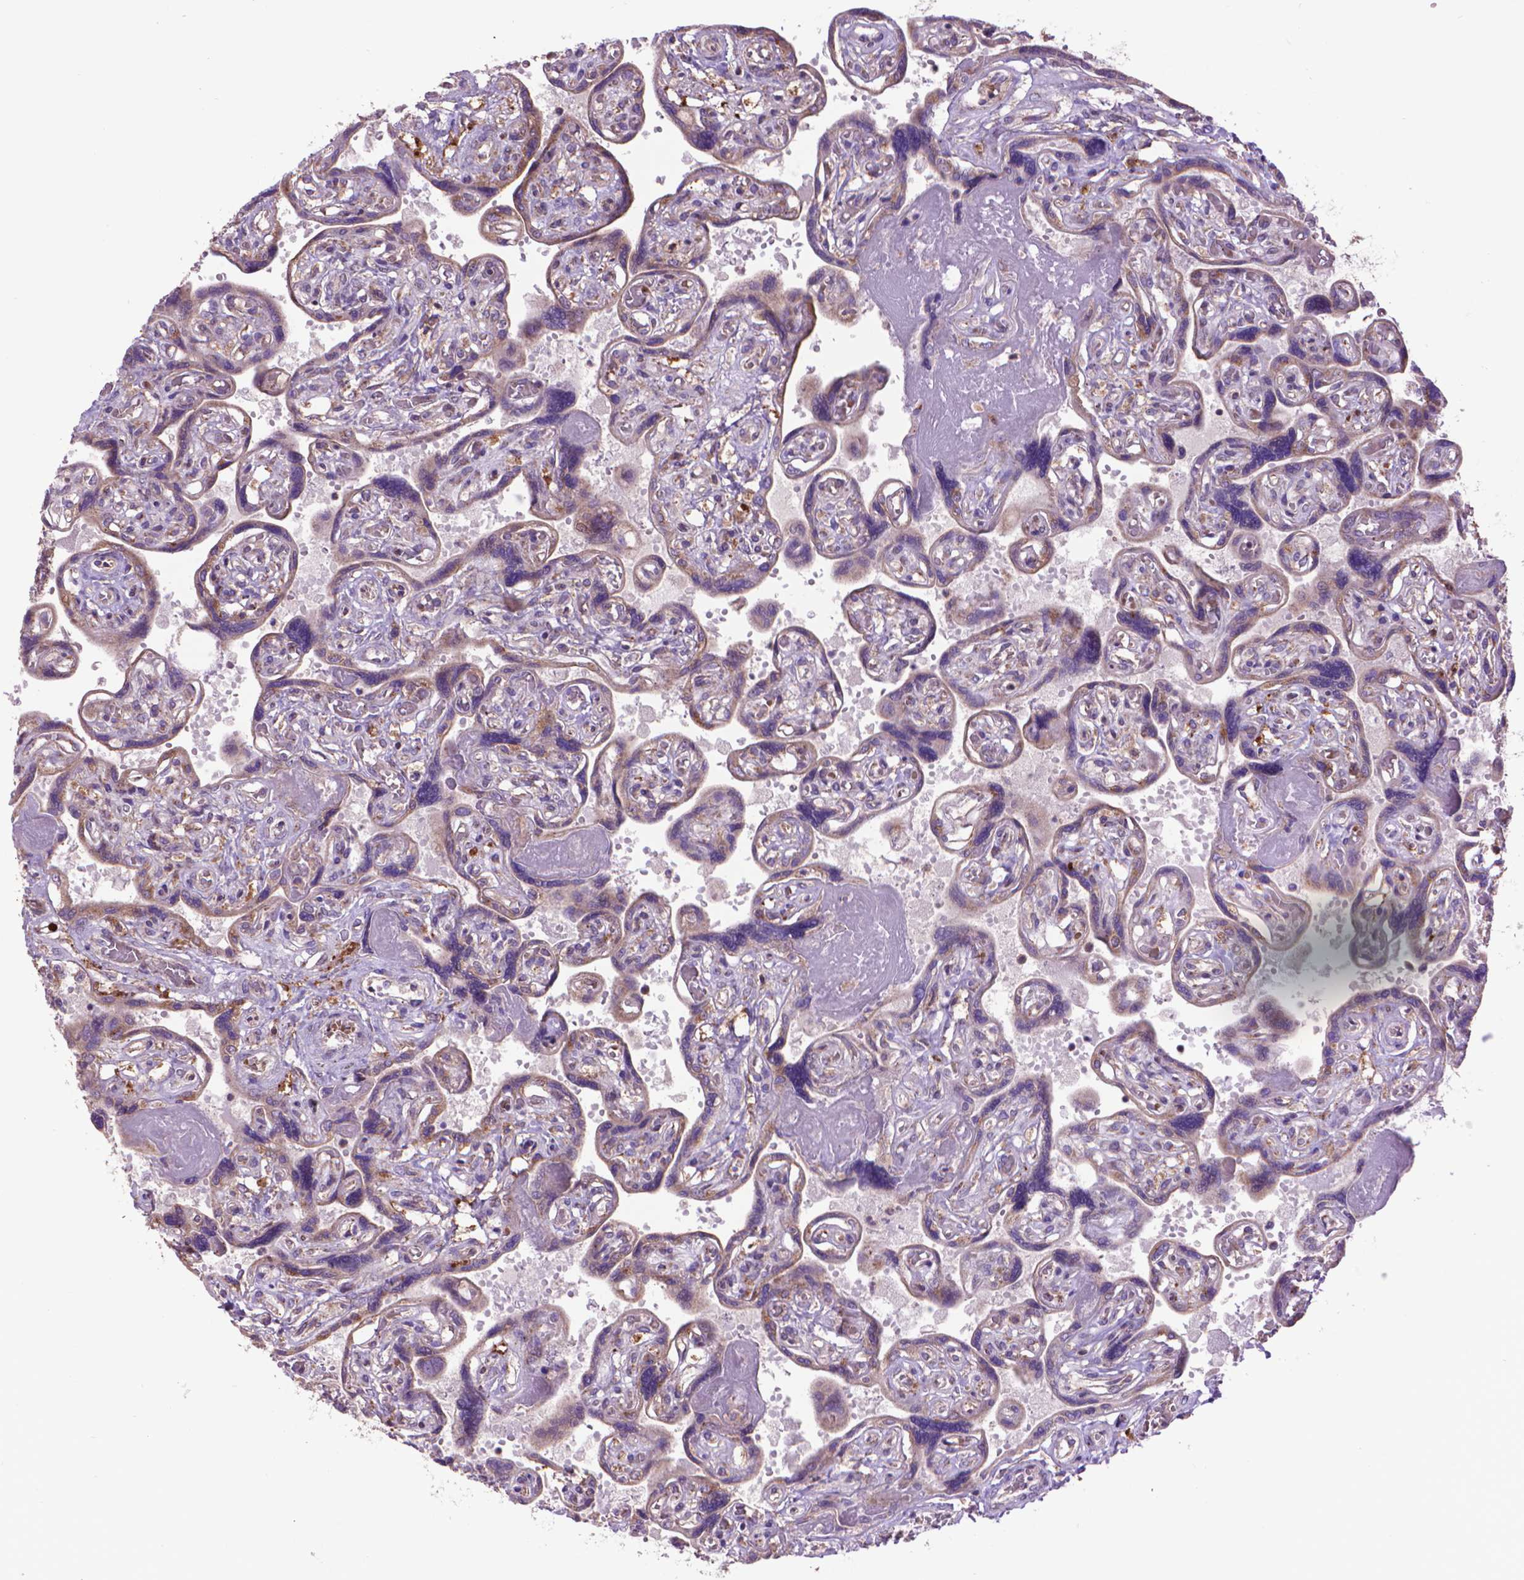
{"staining": {"intensity": "weak", "quantity": ">75%", "location": "cytoplasmic/membranous"}, "tissue": "placenta", "cell_type": "Decidual cells", "image_type": "normal", "snomed": [{"axis": "morphology", "description": "Normal tissue, NOS"}, {"axis": "topography", "description": "Placenta"}], "caption": "Normal placenta displays weak cytoplasmic/membranous expression in approximately >75% of decidual cells, visualized by immunohistochemistry.", "gene": "GLB1", "patient": {"sex": "female", "age": 32}}